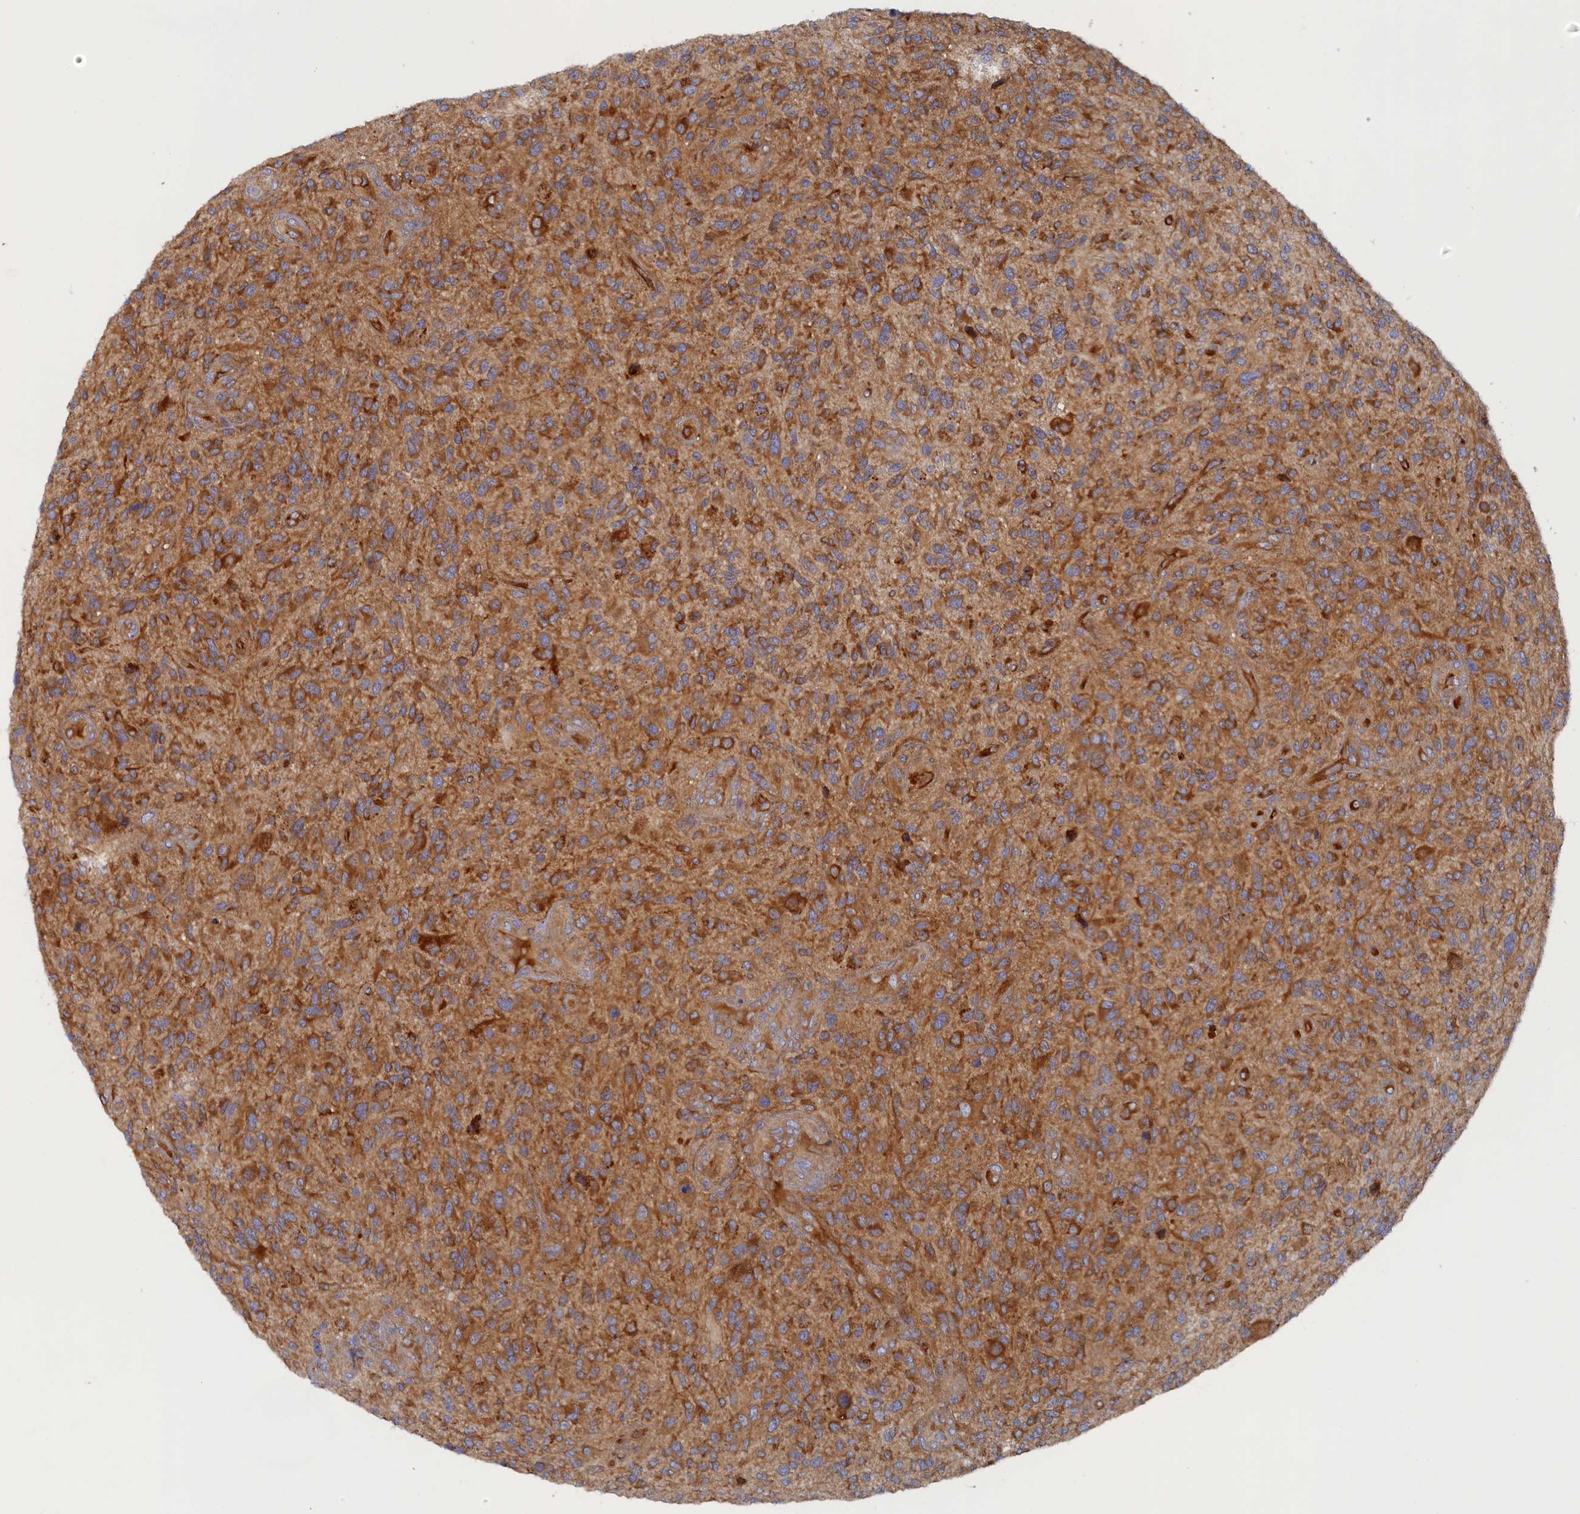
{"staining": {"intensity": "moderate", "quantity": ">75%", "location": "cytoplasmic/membranous"}, "tissue": "glioma", "cell_type": "Tumor cells", "image_type": "cancer", "snomed": [{"axis": "morphology", "description": "Glioma, malignant, High grade"}, {"axis": "topography", "description": "Brain"}], "caption": "Immunohistochemistry (IHC) (DAB (3,3'-diaminobenzidine)) staining of glioma reveals moderate cytoplasmic/membranous protein positivity in approximately >75% of tumor cells.", "gene": "TMEM196", "patient": {"sex": "male", "age": 47}}